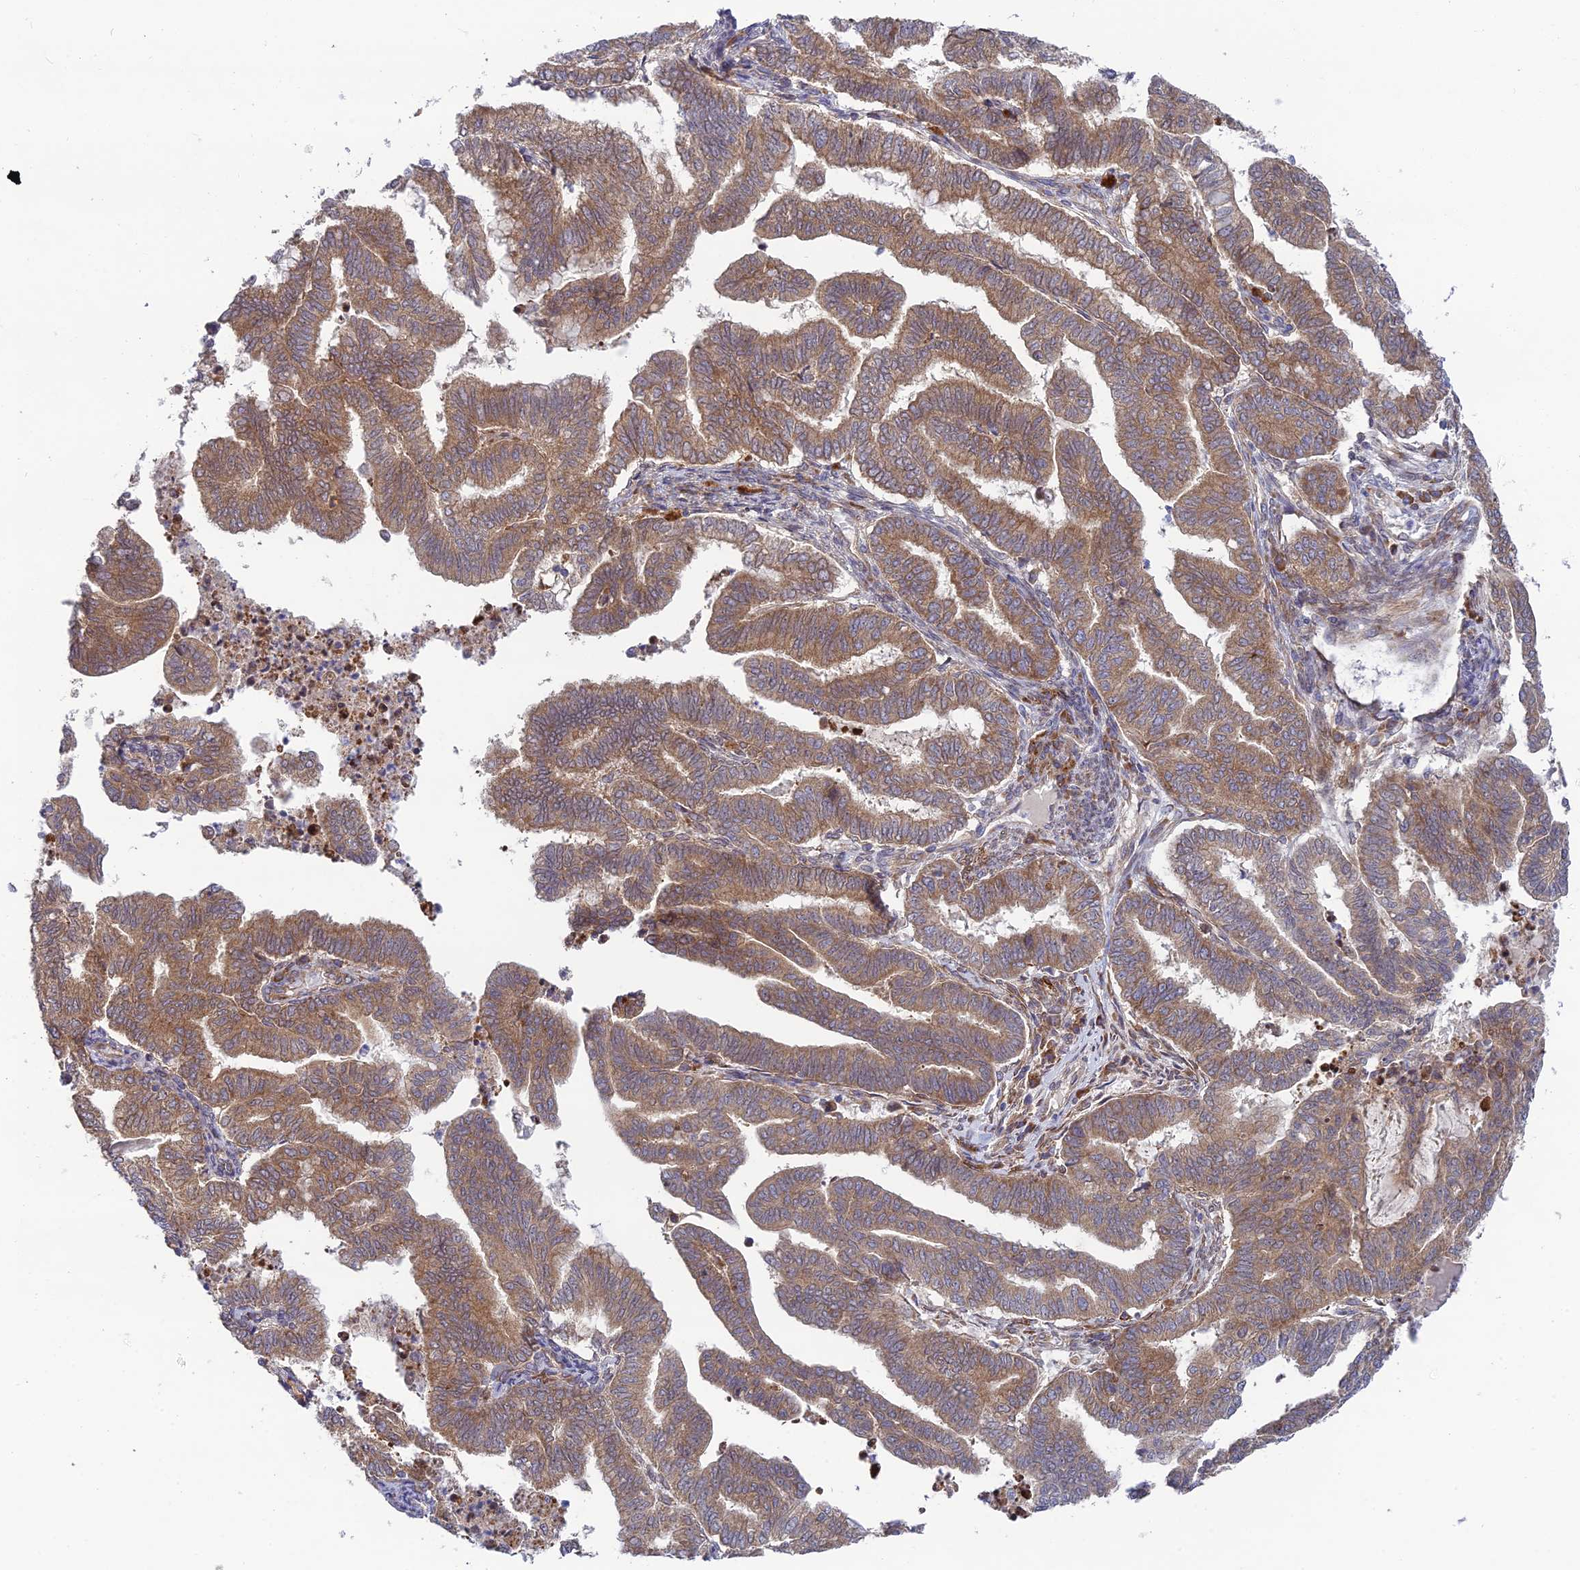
{"staining": {"intensity": "moderate", "quantity": ">75%", "location": "cytoplasmic/membranous"}, "tissue": "endometrial cancer", "cell_type": "Tumor cells", "image_type": "cancer", "snomed": [{"axis": "morphology", "description": "Adenocarcinoma, NOS"}, {"axis": "topography", "description": "Endometrium"}], "caption": "Human endometrial adenocarcinoma stained for a protein (brown) shows moderate cytoplasmic/membranous positive expression in approximately >75% of tumor cells.", "gene": "INCA1", "patient": {"sex": "female", "age": 79}}